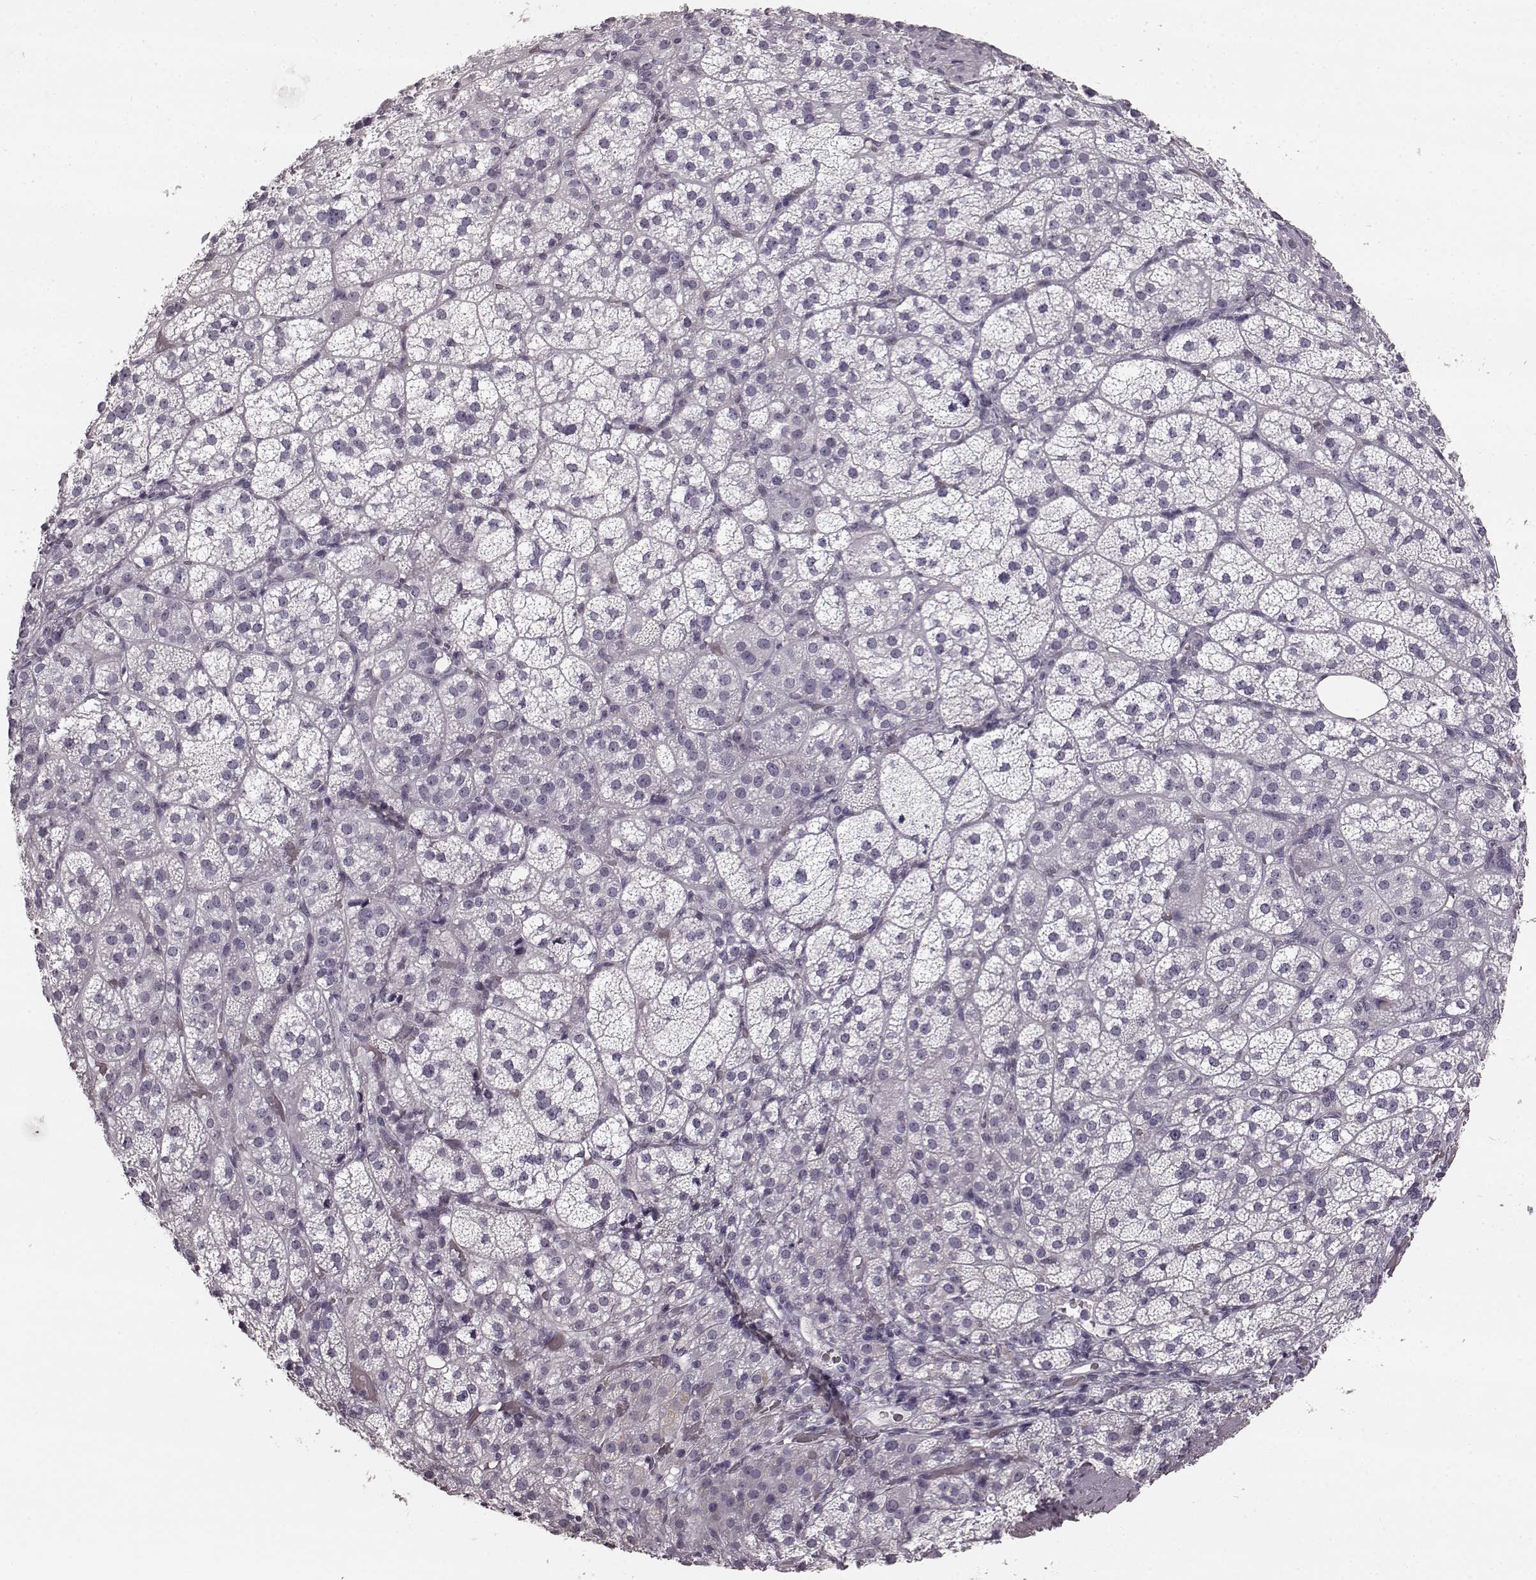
{"staining": {"intensity": "negative", "quantity": "none", "location": "none"}, "tissue": "adrenal gland", "cell_type": "Glandular cells", "image_type": "normal", "snomed": [{"axis": "morphology", "description": "Normal tissue, NOS"}, {"axis": "topography", "description": "Adrenal gland"}], "caption": "The histopathology image exhibits no significant positivity in glandular cells of adrenal gland.", "gene": "TMPRSS15", "patient": {"sex": "female", "age": 60}}